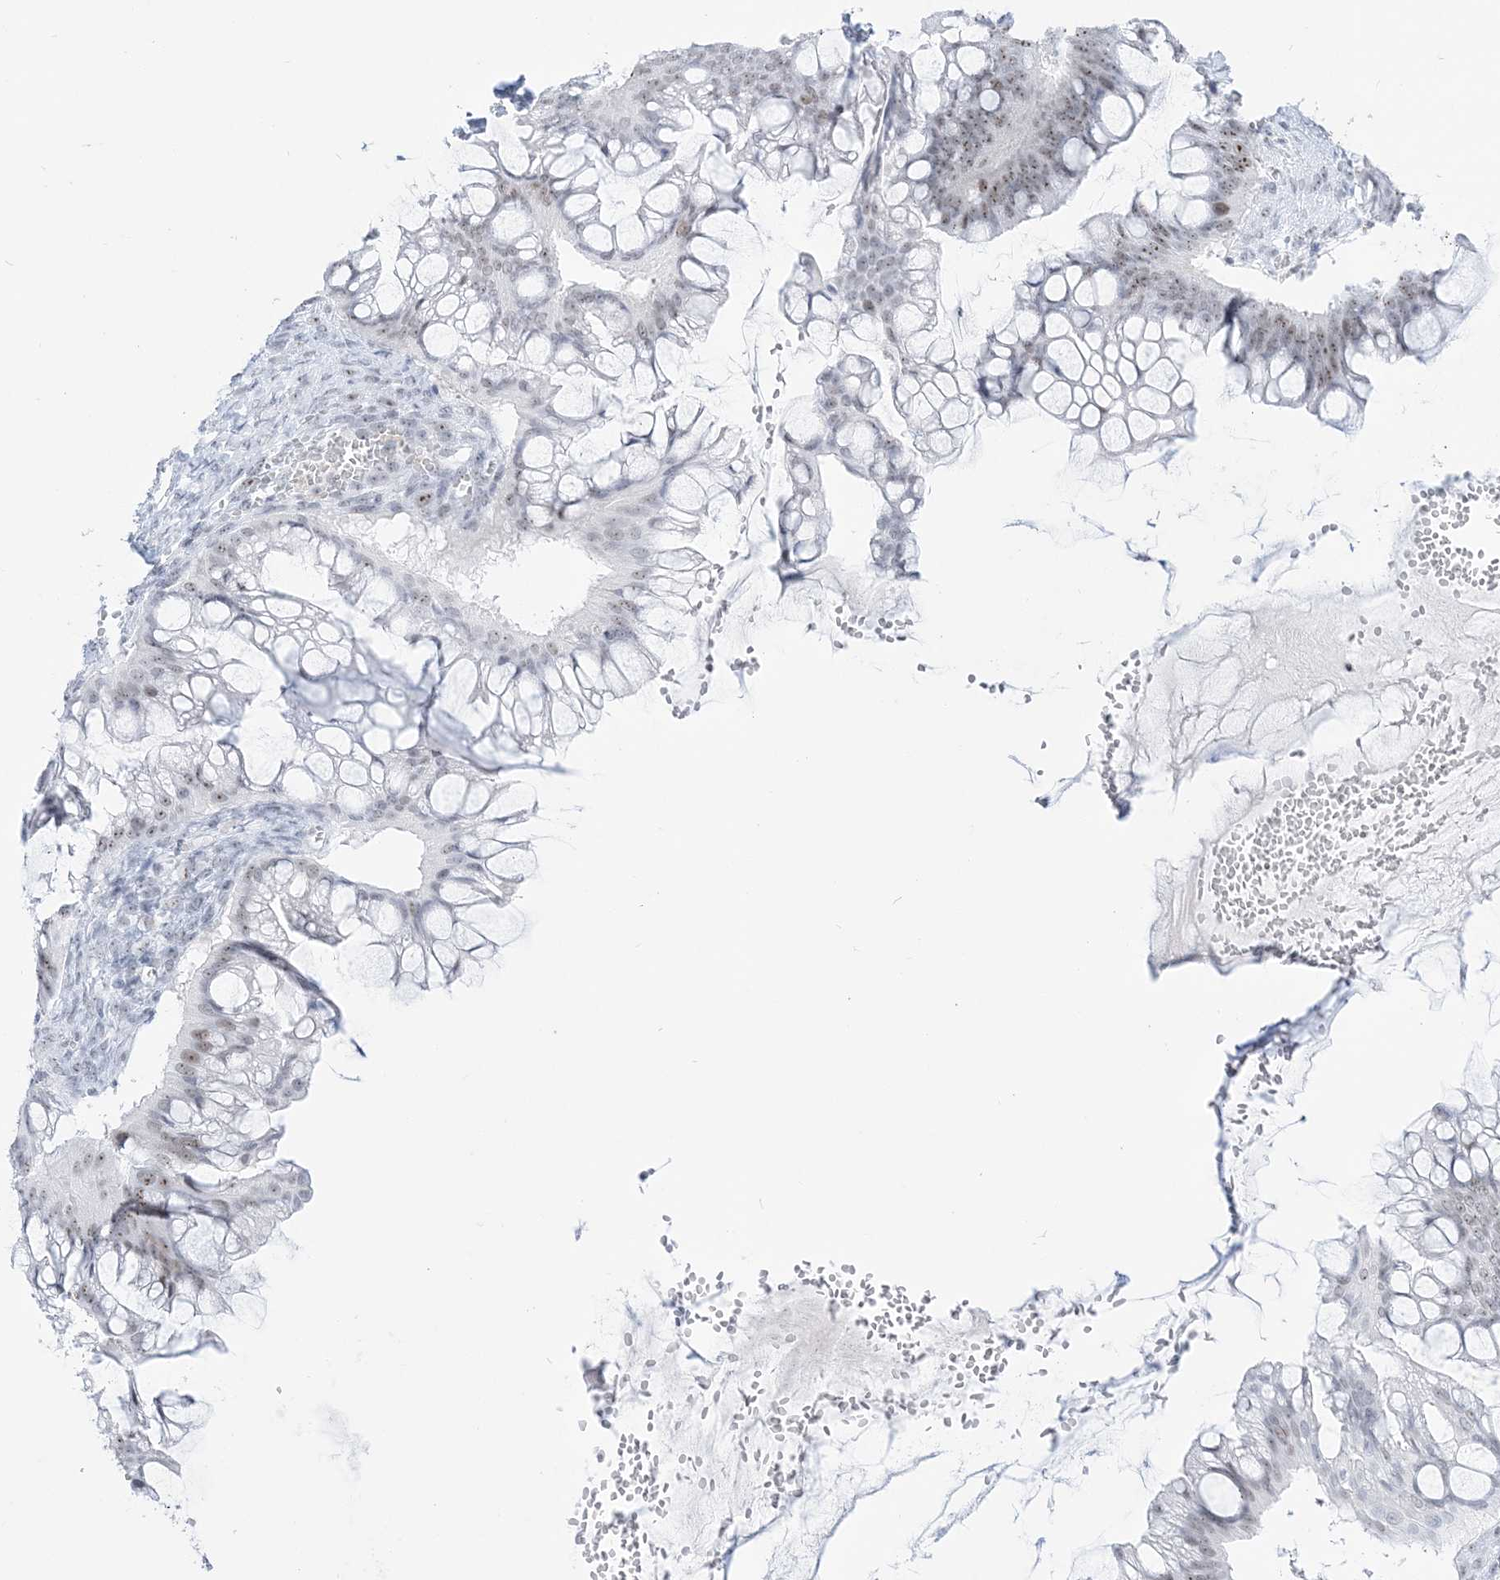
{"staining": {"intensity": "weak", "quantity": "25%-75%", "location": "nuclear"}, "tissue": "ovarian cancer", "cell_type": "Tumor cells", "image_type": "cancer", "snomed": [{"axis": "morphology", "description": "Cystadenocarcinoma, mucinous, NOS"}, {"axis": "topography", "description": "Ovary"}], "caption": "Brown immunohistochemical staining in mucinous cystadenocarcinoma (ovarian) demonstrates weak nuclear staining in about 25%-75% of tumor cells. (IHC, brightfield microscopy, high magnification).", "gene": "DDX21", "patient": {"sex": "female", "age": 73}}